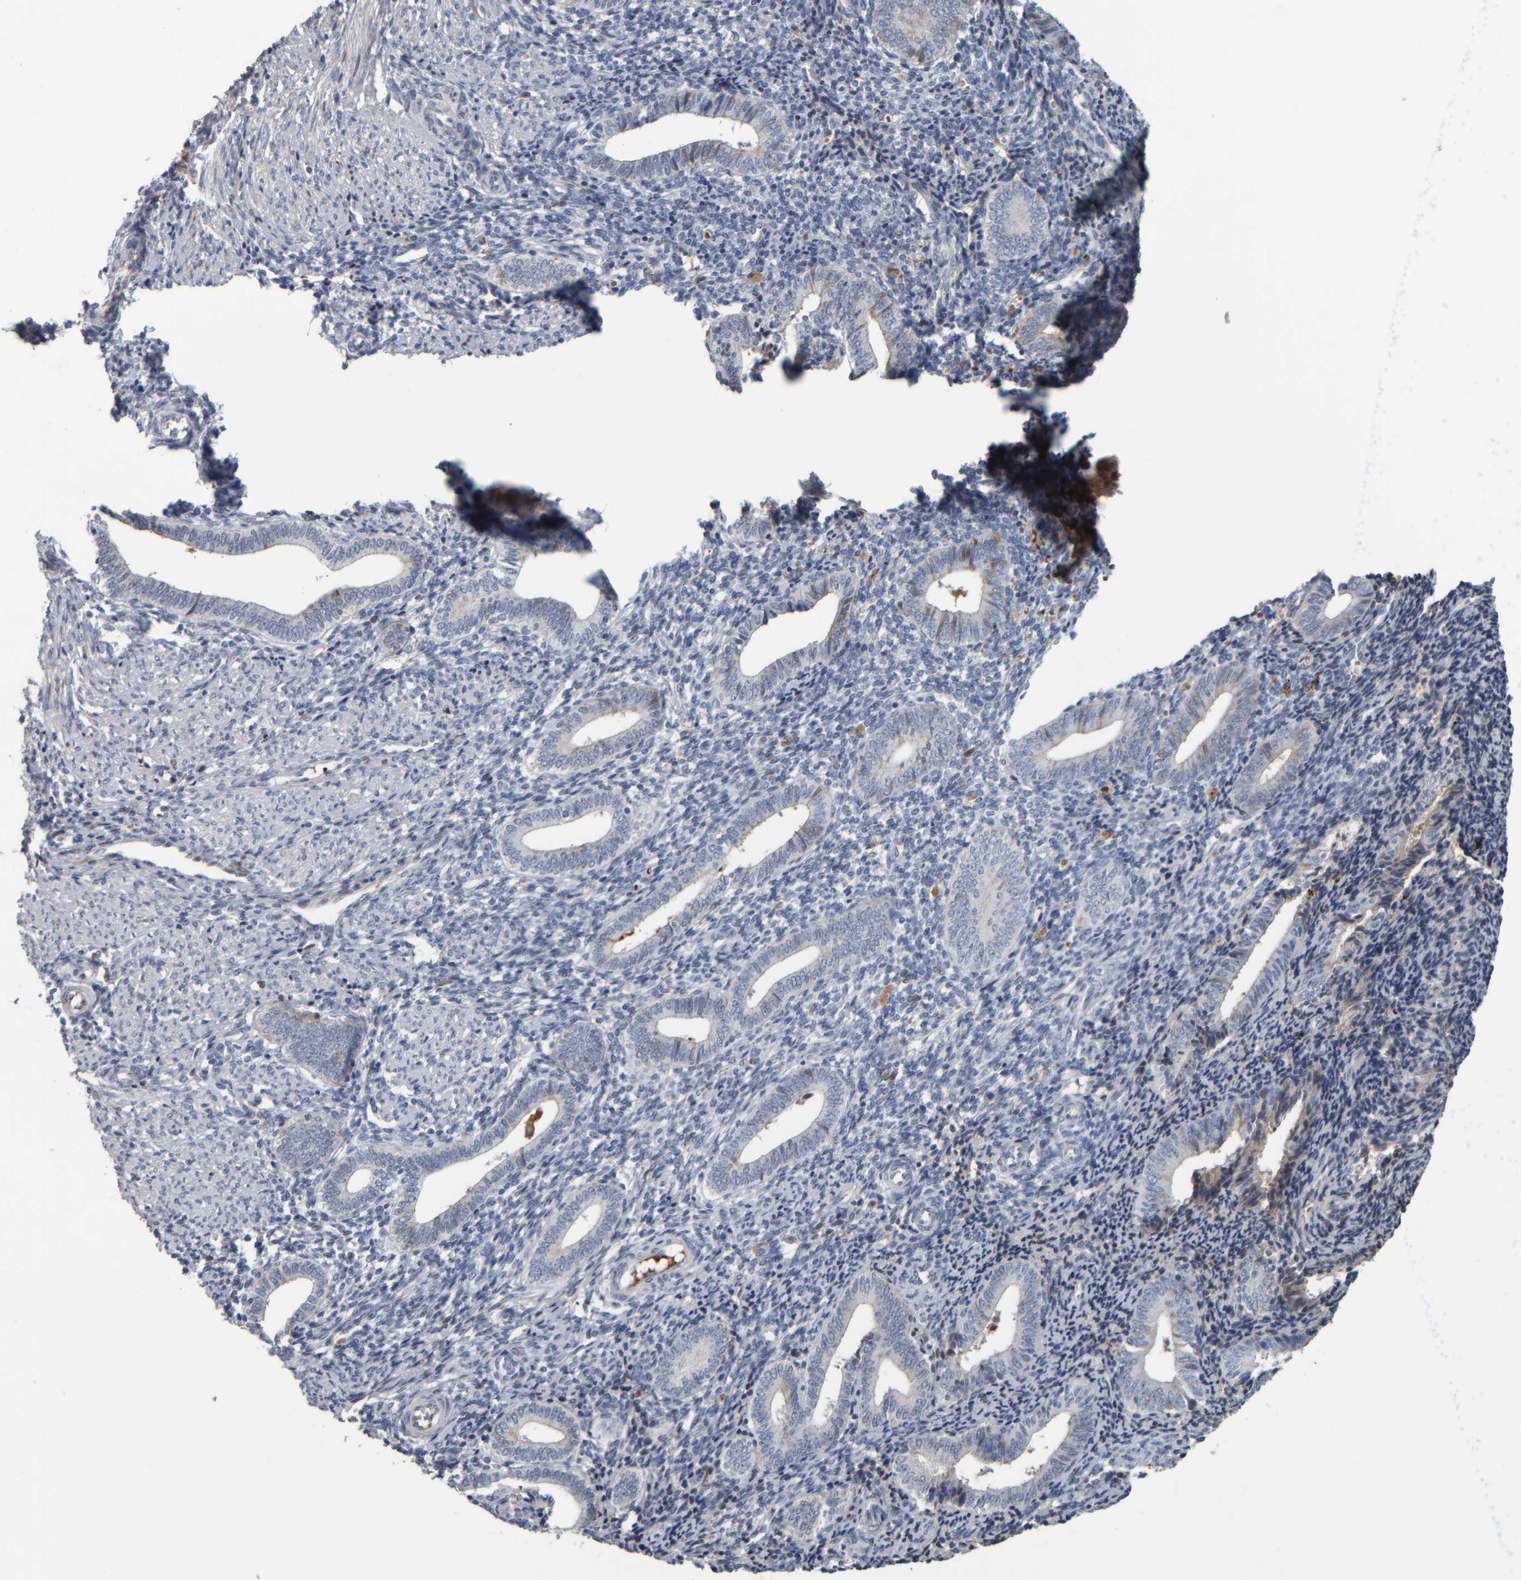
{"staining": {"intensity": "moderate", "quantity": "<25%", "location": "cytoplasmic/membranous"}, "tissue": "endometrium", "cell_type": "Cells in endometrial stroma", "image_type": "normal", "snomed": [{"axis": "morphology", "description": "Normal tissue, NOS"}, {"axis": "topography", "description": "Uterus"}, {"axis": "topography", "description": "Endometrium"}], "caption": "IHC of benign endometrium exhibits low levels of moderate cytoplasmic/membranous positivity in about <25% of cells in endometrial stroma. Immunohistochemistry stains the protein of interest in brown and the nuclei are stained blue.", "gene": "CAVIN4", "patient": {"sex": "female", "age": 33}}